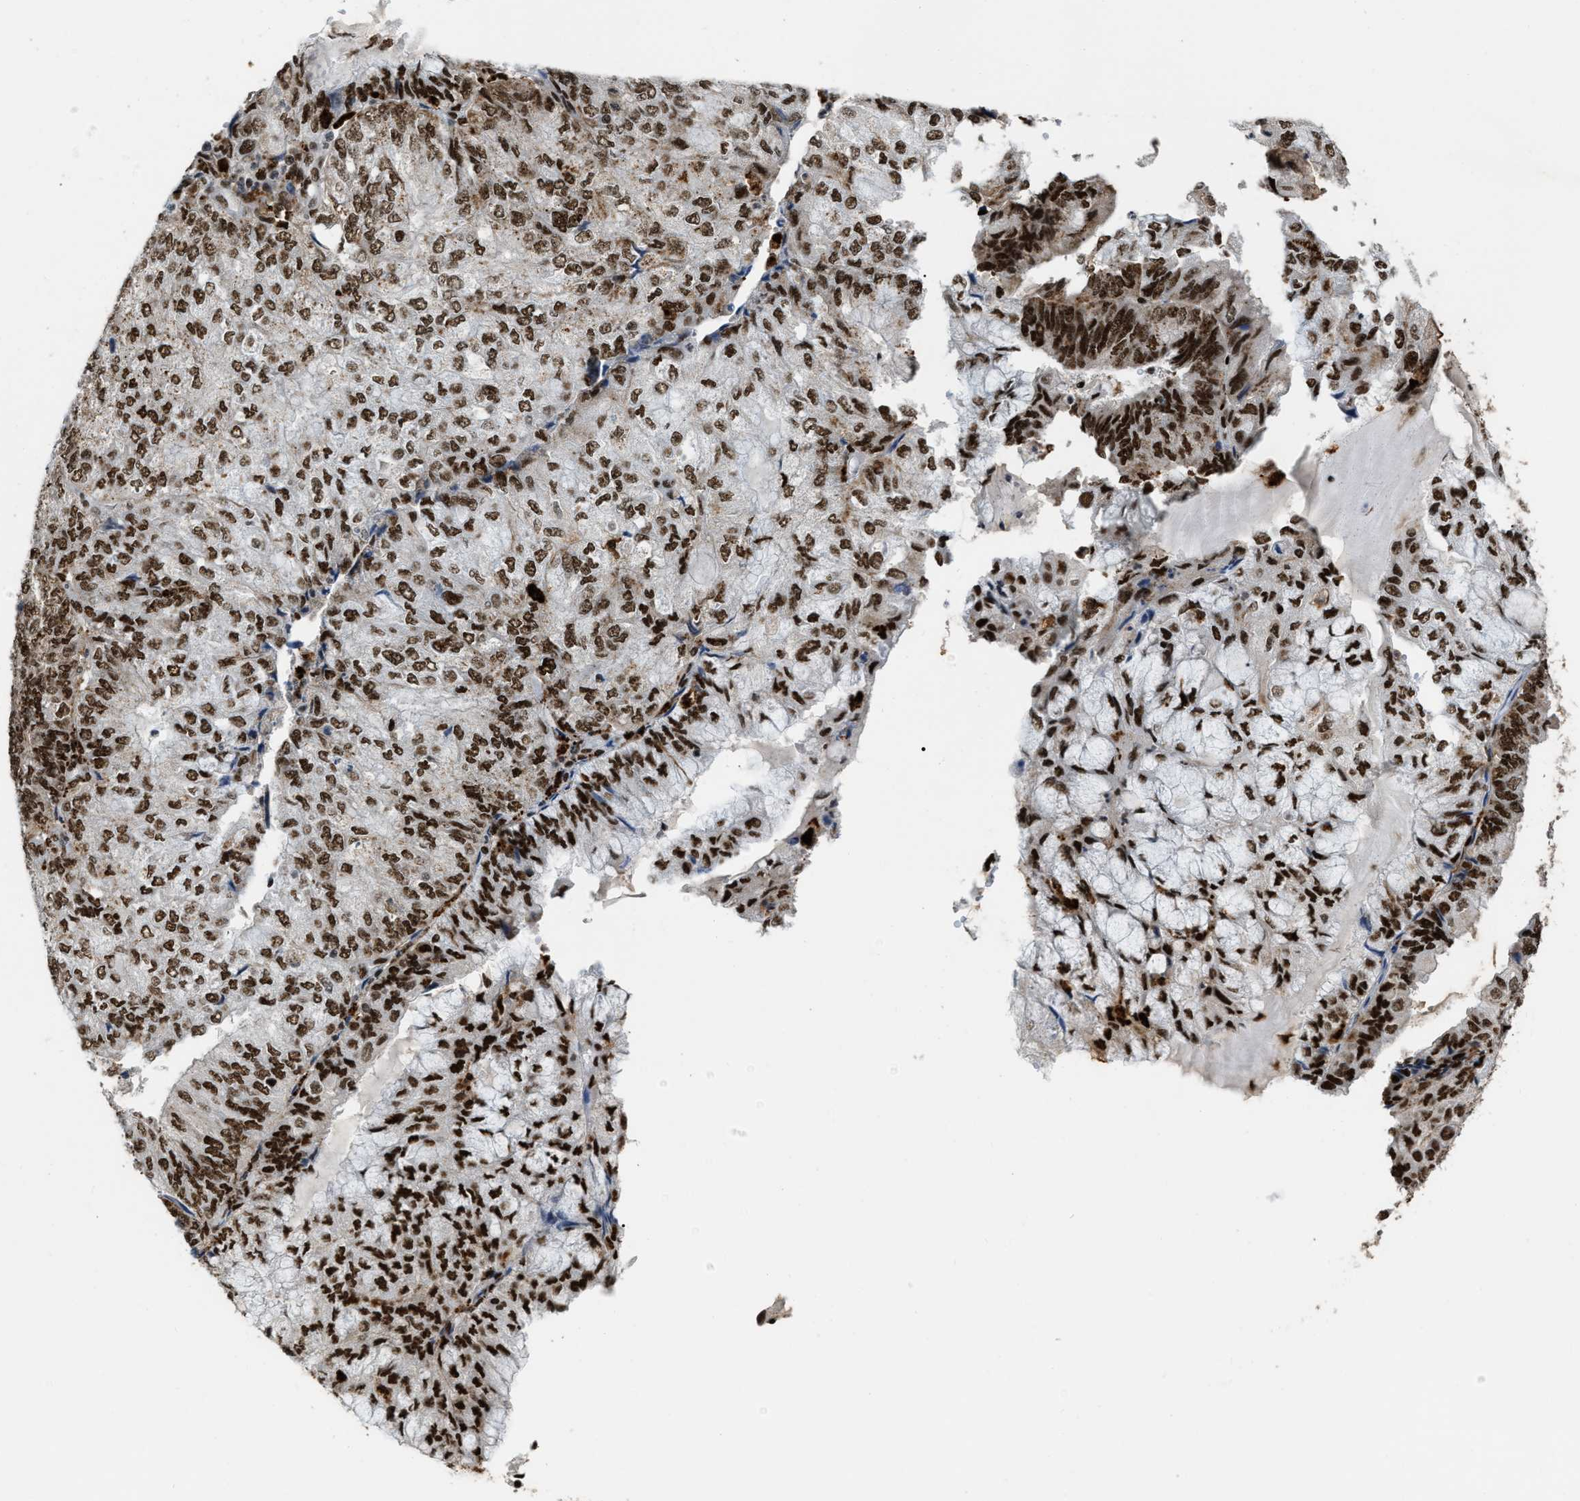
{"staining": {"intensity": "strong", "quantity": ">75%", "location": "nuclear"}, "tissue": "endometrial cancer", "cell_type": "Tumor cells", "image_type": "cancer", "snomed": [{"axis": "morphology", "description": "Adenocarcinoma, NOS"}, {"axis": "topography", "description": "Endometrium"}], "caption": "Immunohistochemical staining of human adenocarcinoma (endometrial) exhibits high levels of strong nuclear protein expression in about >75% of tumor cells.", "gene": "NUMA1", "patient": {"sex": "female", "age": 81}}